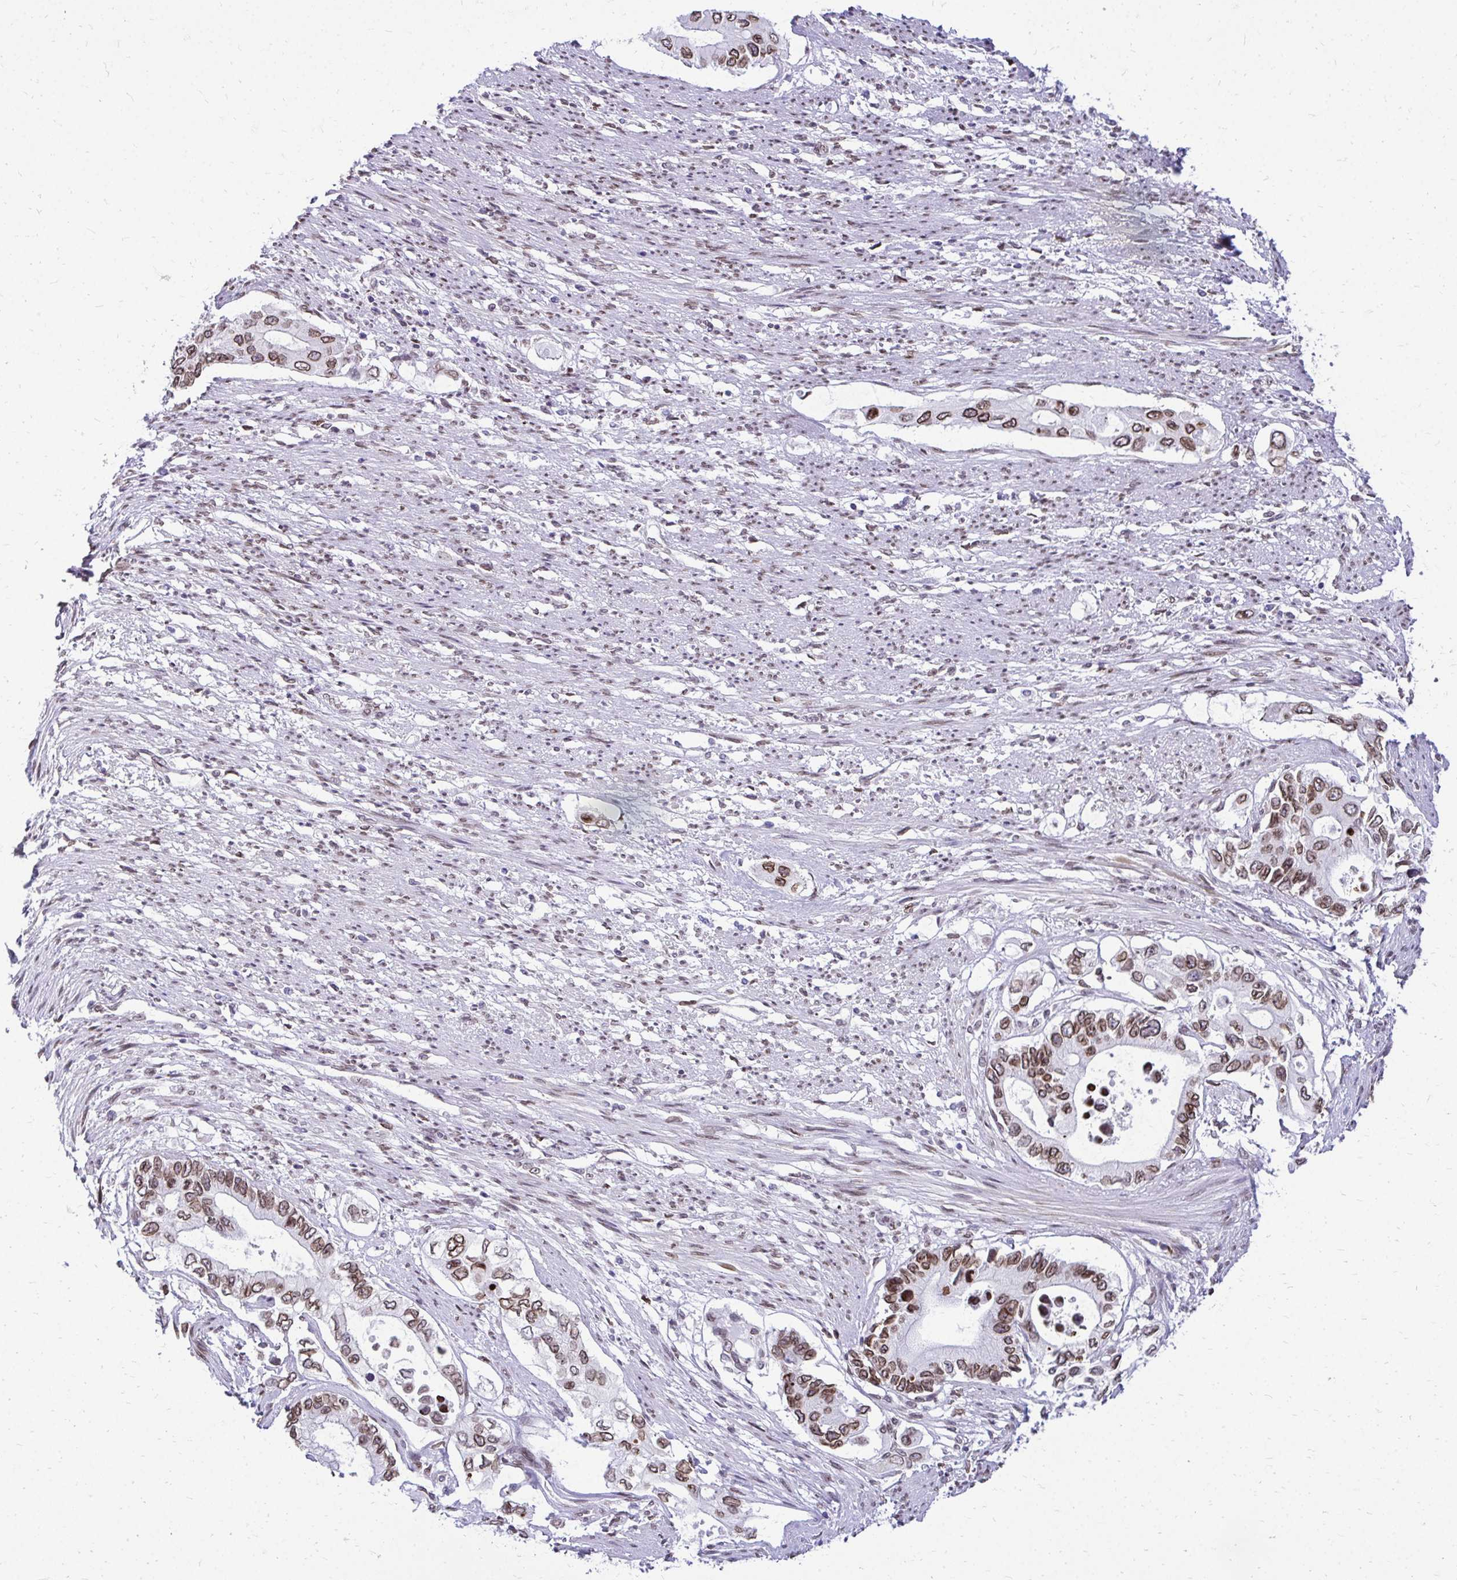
{"staining": {"intensity": "moderate", "quantity": ">75%", "location": "cytoplasmic/membranous,nuclear"}, "tissue": "pancreatic cancer", "cell_type": "Tumor cells", "image_type": "cancer", "snomed": [{"axis": "morphology", "description": "Adenocarcinoma, NOS"}, {"axis": "topography", "description": "Pancreas"}], "caption": "Brown immunohistochemical staining in human pancreatic cancer (adenocarcinoma) shows moderate cytoplasmic/membranous and nuclear expression in approximately >75% of tumor cells.", "gene": "BANF1", "patient": {"sex": "female", "age": 63}}